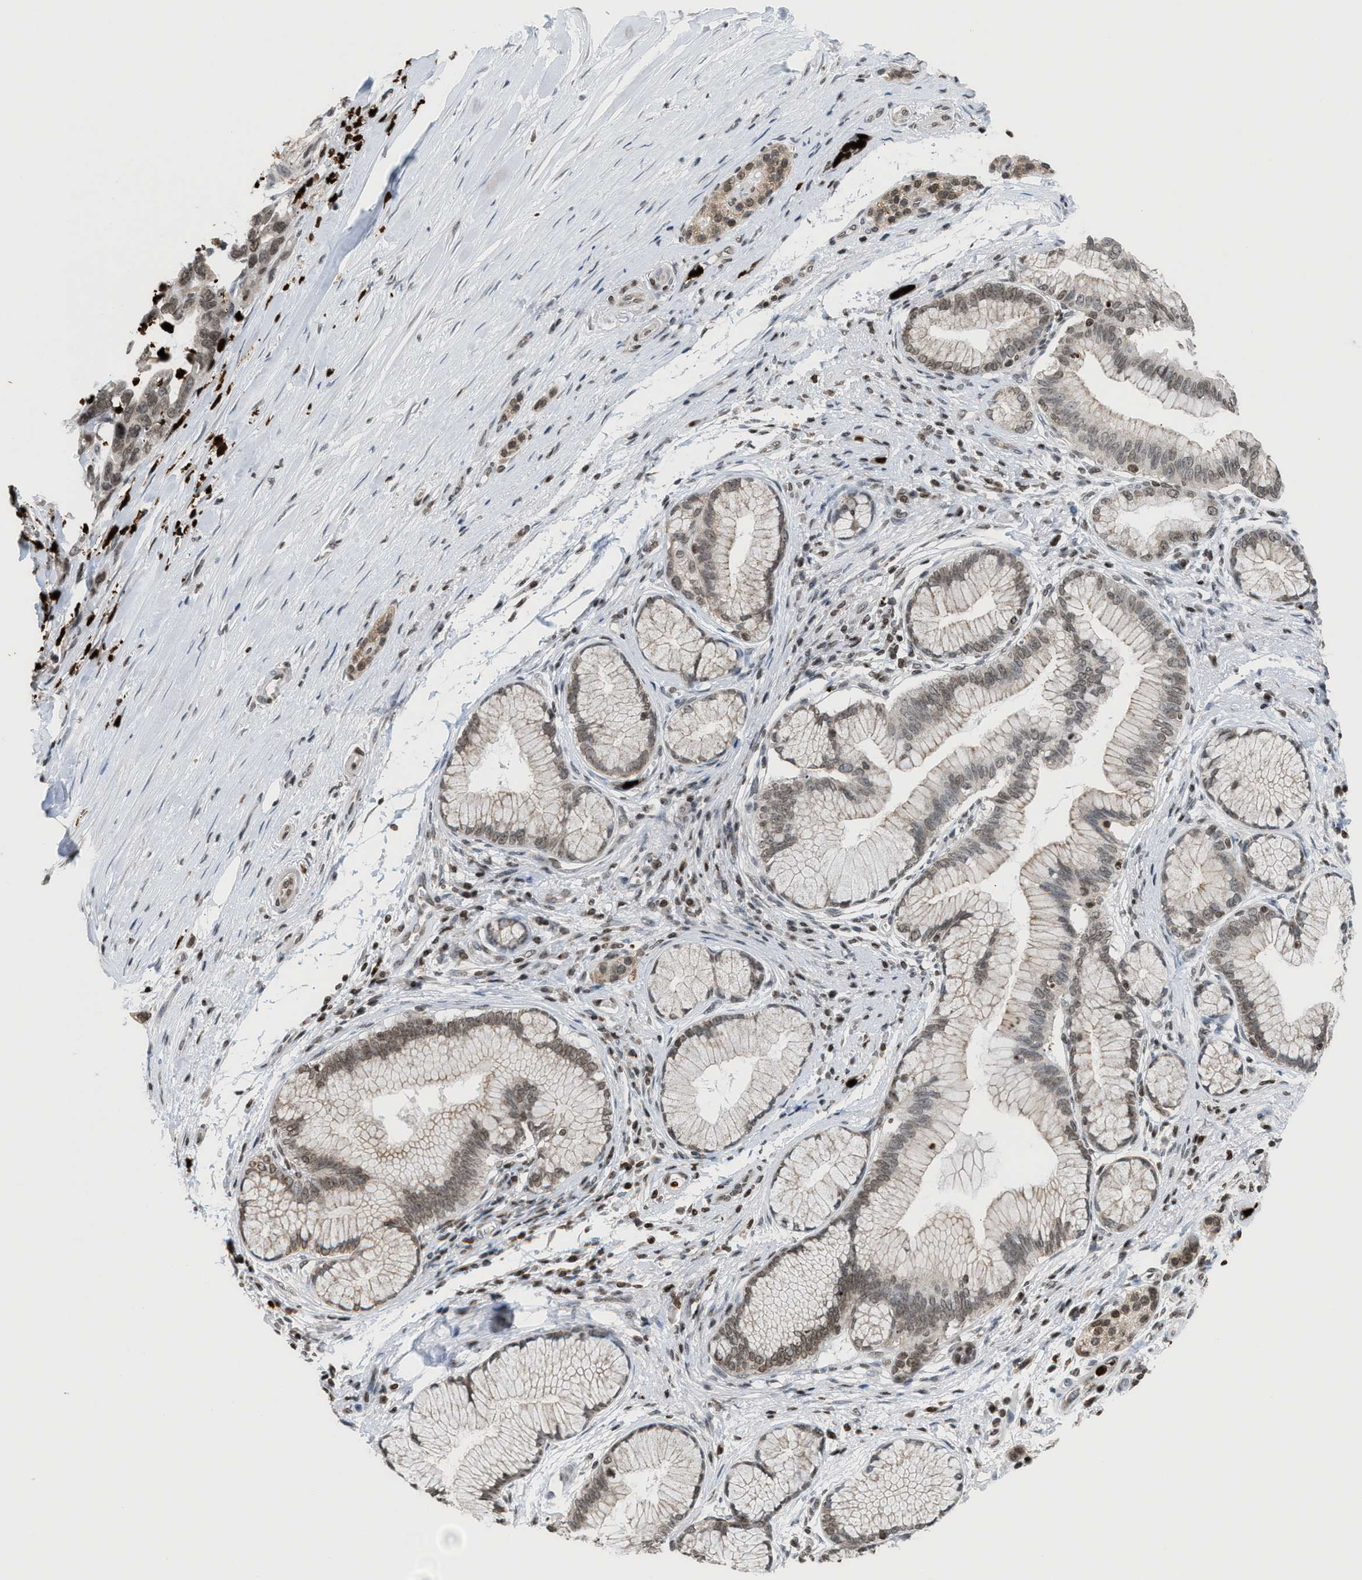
{"staining": {"intensity": "moderate", "quantity": ">75%", "location": "nuclear"}, "tissue": "pancreatic cancer", "cell_type": "Tumor cells", "image_type": "cancer", "snomed": [{"axis": "morphology", "description": "Adenocarcinoma, NOS"}, {"axis": "topography", "description": "Pancreas"}], "caption": "Human pancreatic adenocarcinoma stained with a brown dye shows moderate nuclear positive expression in about >75% of tumor cells.", "gene": "PRUNE2", "patient": {"sex": "female", "age": 70}}